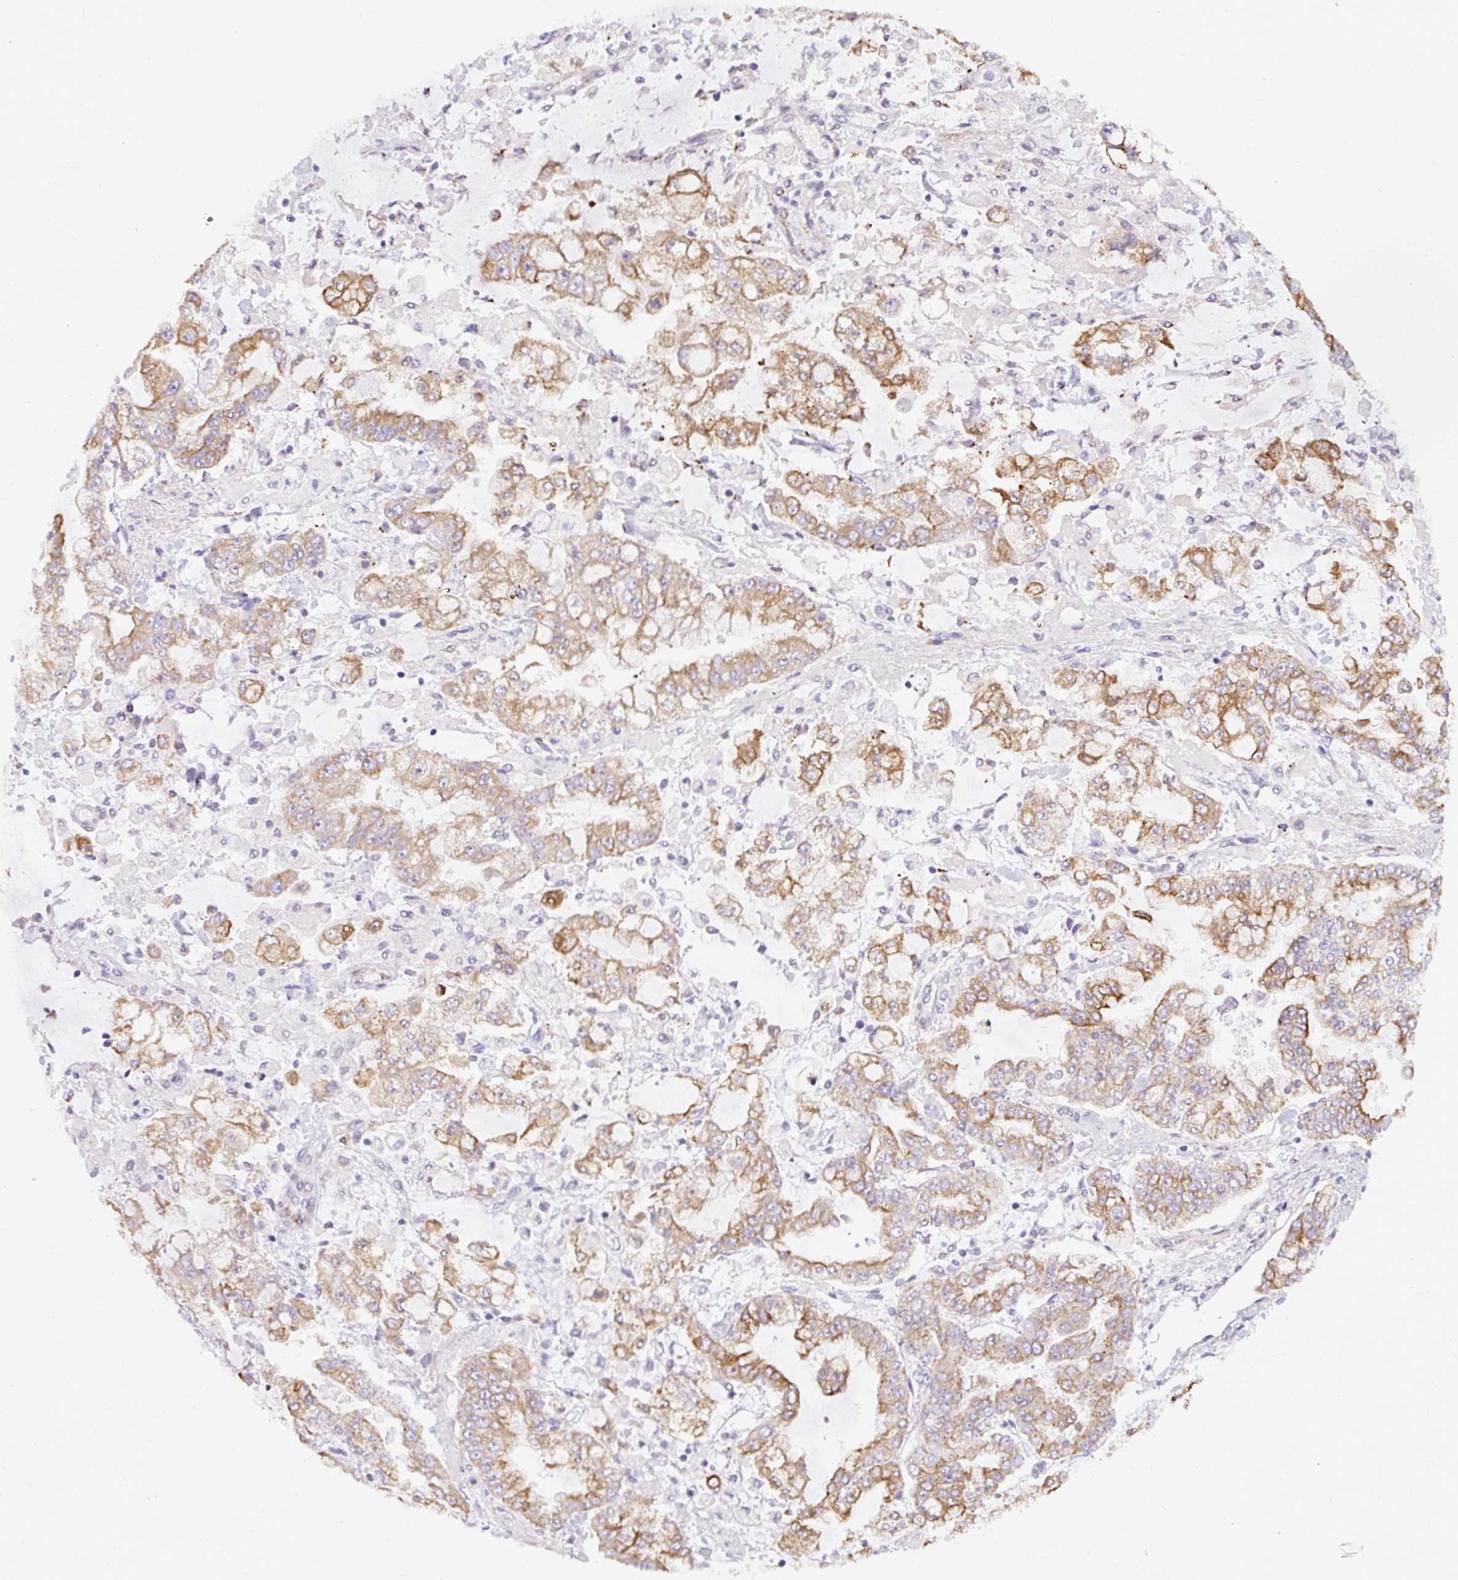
{"staining": {"intensity": "moderate", "quantity": "25%-75%", "location": "cytoplasmic/membranous"}, "tissue": "stomach cancer", "cell_type": "Tumor cells", "image_type": "cancer", "snomed": [{"axis": "morphology", "description": "Normal tissue, NOS"}, {"axis": "morphology", "description": "Adenocarcinoma, NOS"}, {"axis": "topography", "description": "Stomach, upper"}, {"axis": "topography", "description": "Stomach"}], "caption": "Immunohistochemistry image of neoplastic tissue: adenocarcinoma (stomach) stained using IHC exhibits medium levels of moderate protein expression localized specifically in the cytoplasmic/membranous of tumor cells, appearing as a cytoplasmic/membranous brown color.", "gene": "FAM149A", "patient": {"sex": "male", "age": 76}}